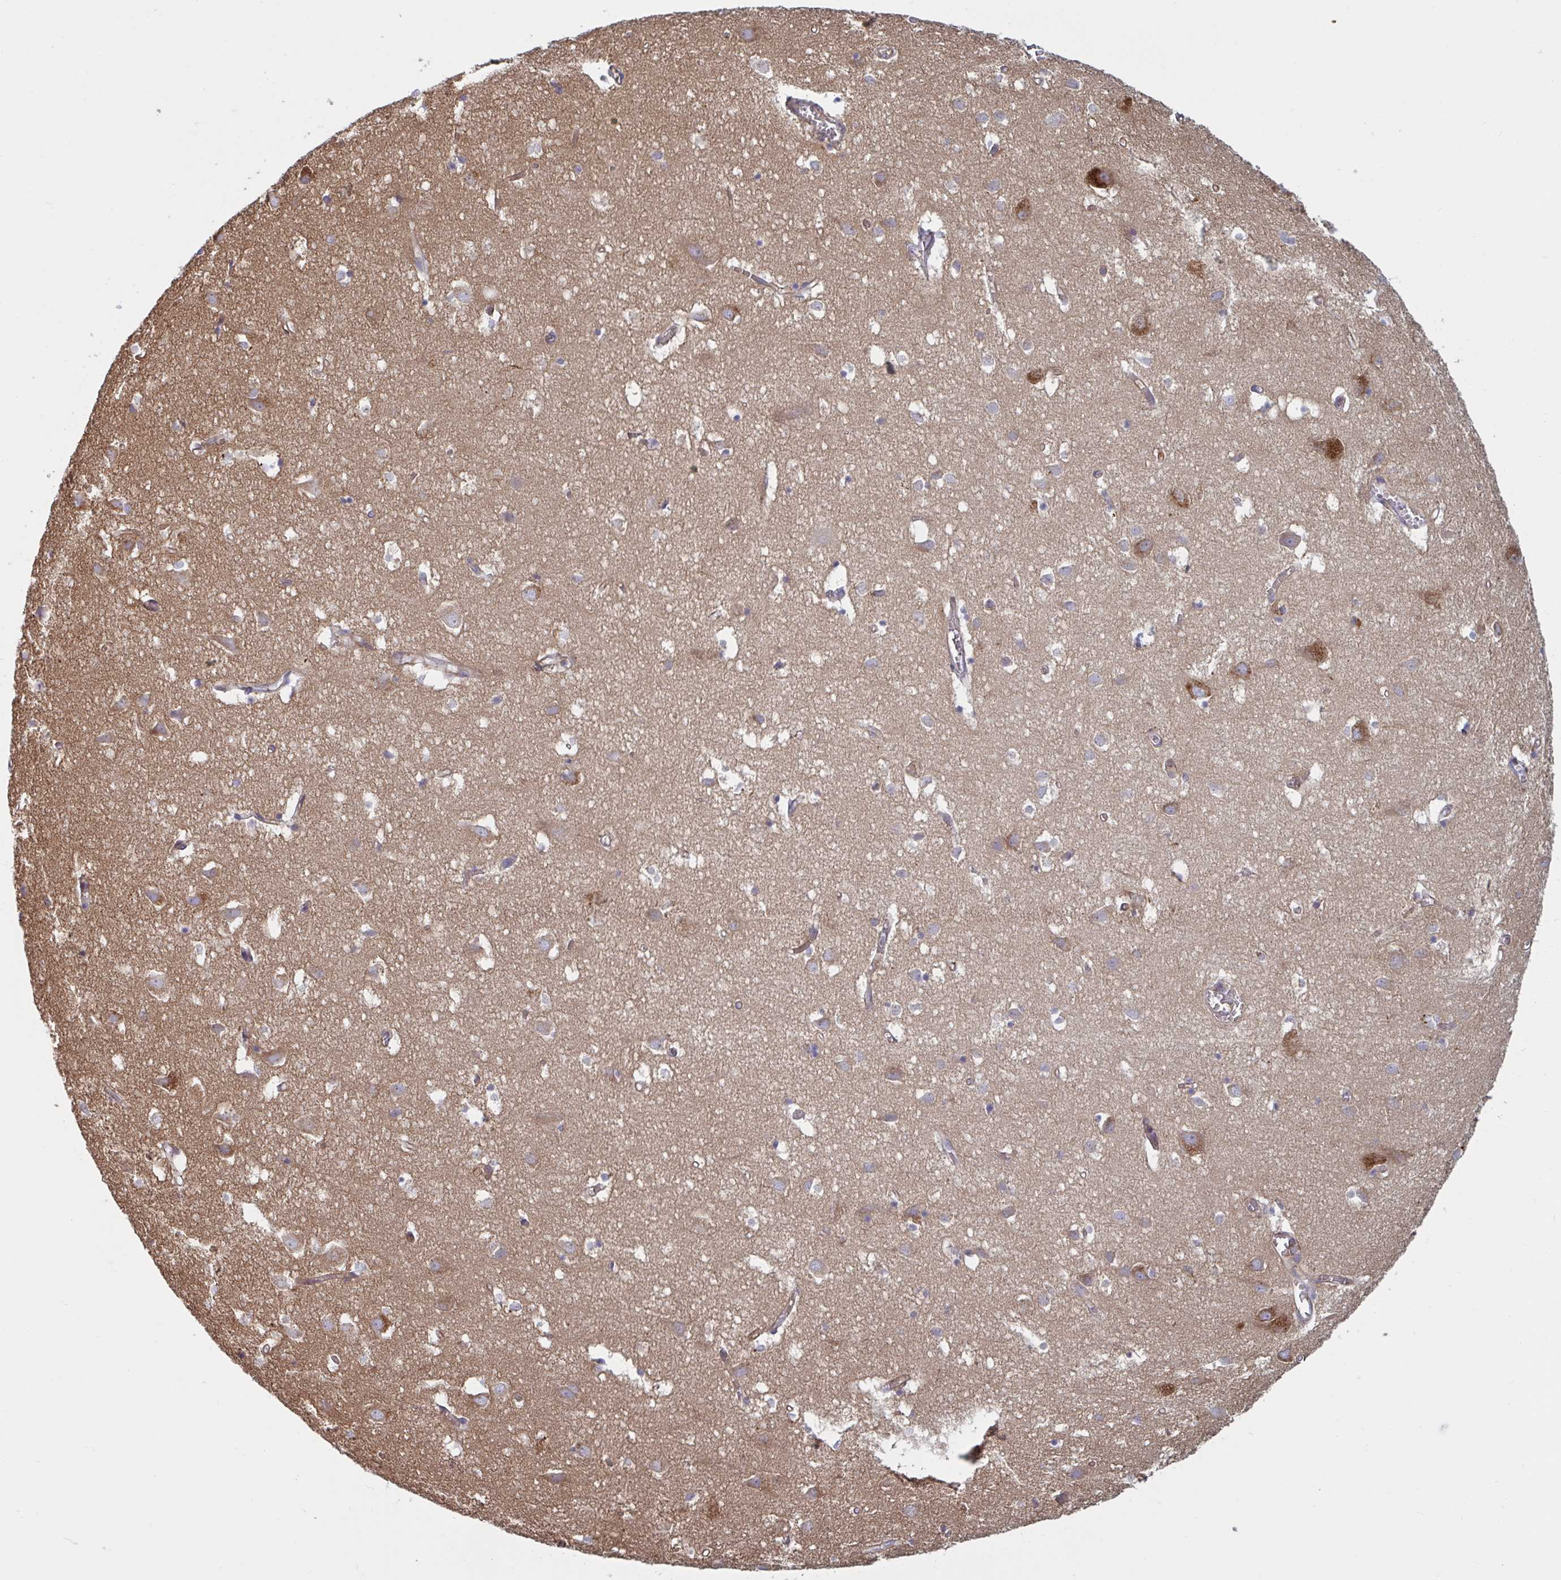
{"staining": {"intensity": "moderate", "quantity": "<25%", "location": "cytoplasmic/membranous"}, "tissue": "cerebral cortex", "cell_type": "Endothelial cells", "image_type": "normal", "snomed": [{"axis": "morphology", "description": "Normal tissue, NOS"}, {"axis": "topography", "description": "Cerebral cortex"}], "caption": "The immunohistochemical stain shows moderate cytoplasmic/membranous expression in endothelial cells of normal cerebral cortex. The protein is stained brown, and the nuclei are stained in blue (DAB (3,3'-diaminobenzidine) IHC with brightfield microscopy, high magnification).", "gene": "SLC9A6", "patient": {"sex": "male", "age": 70}}